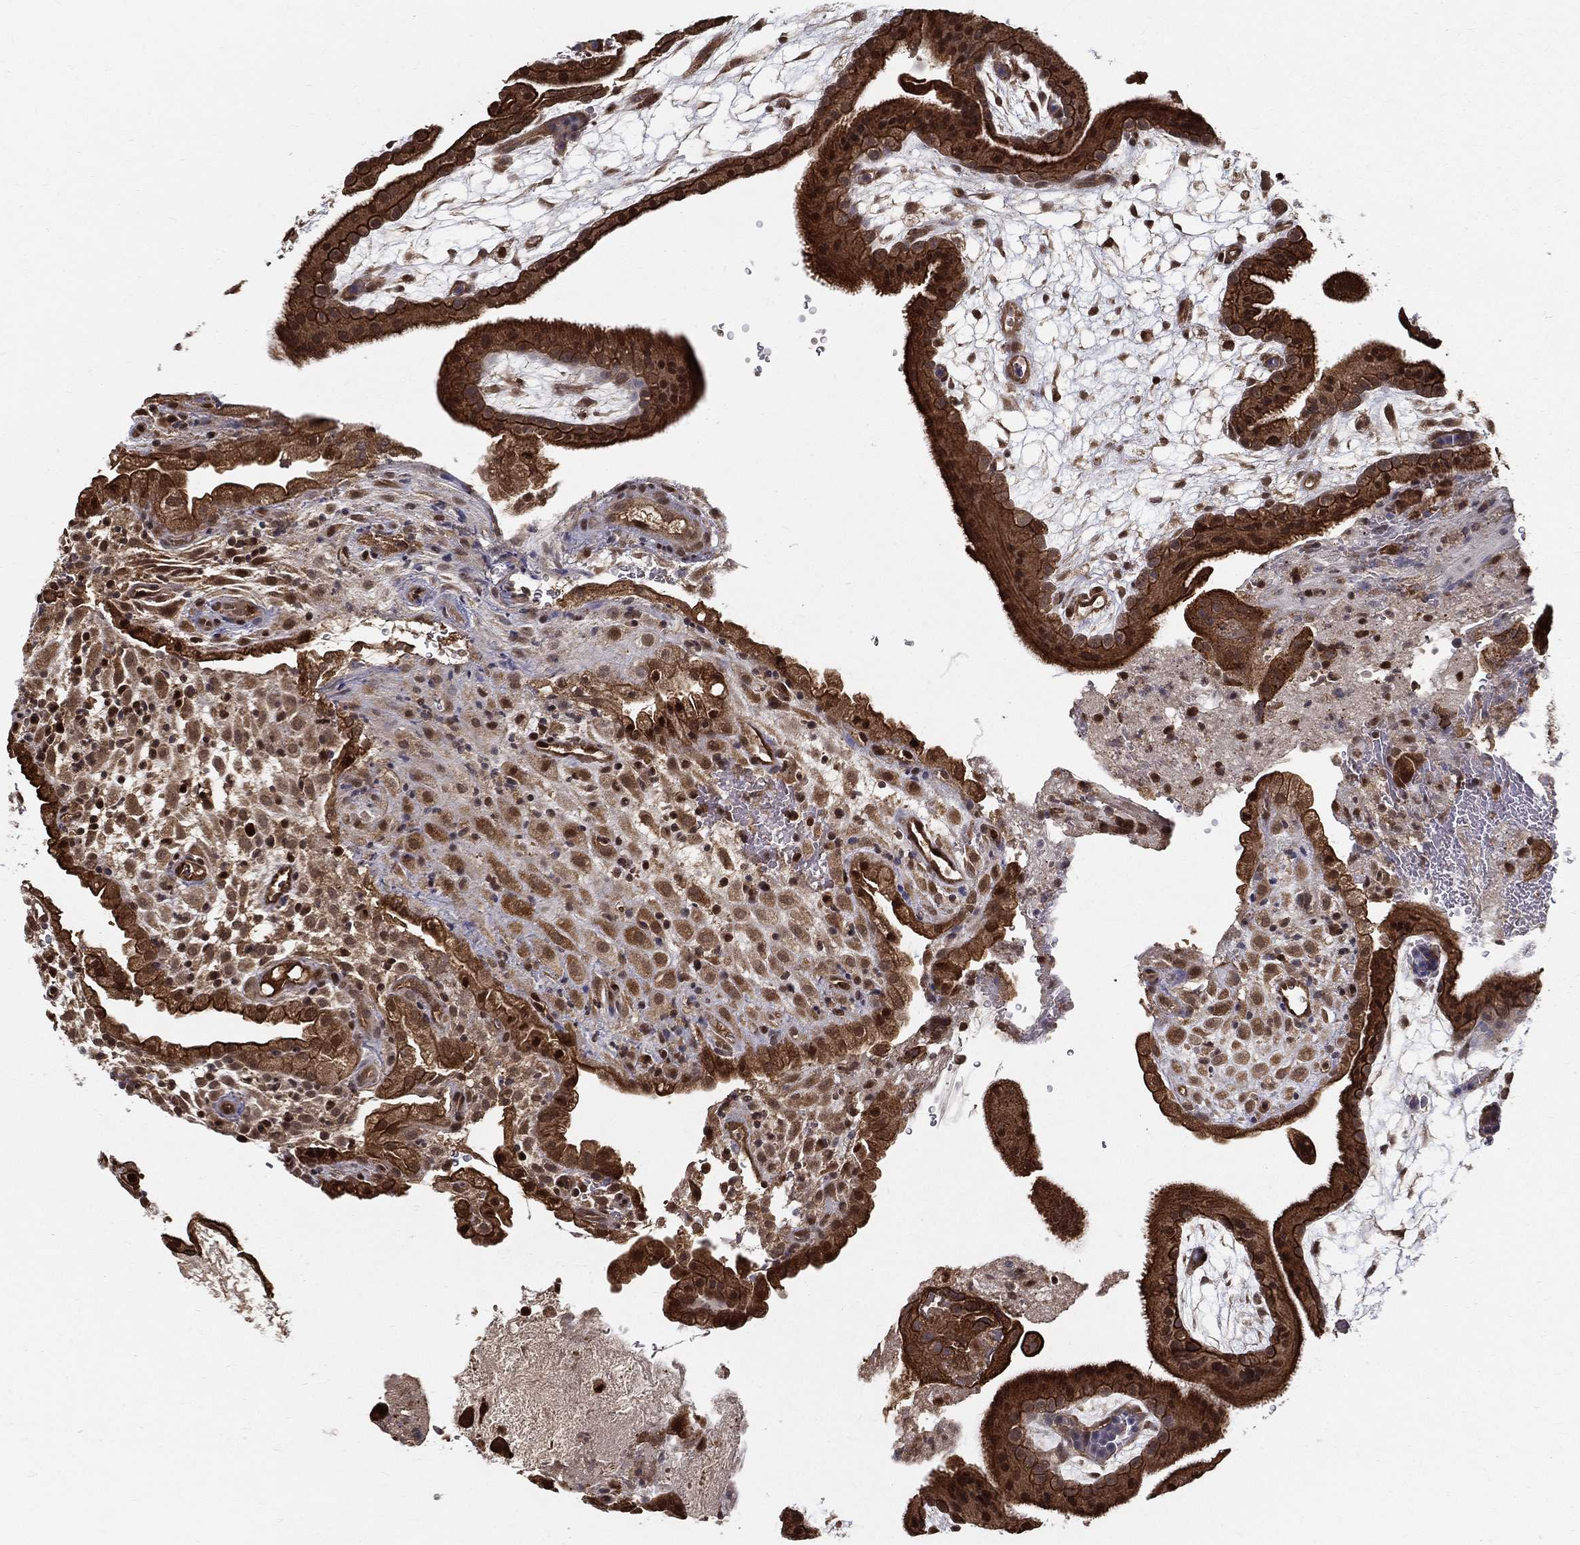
{"staining": {"intensity": "moderate", "quantity": "<25%", "location": "nuclear"}, "tissue": "placenta", "cell_type": "Decidual cells", "image_type": "normal", "snomed": [{"axis": "morphology", "description": "Normal tissue, NOS"}, {"axis": "topography", "description": "Placenta"}], "caption": "Immunohistochemistry (DAB) staining of normal human placenta displays moderate nuclear protein staining in about <25% of decidual cells.", "gene": "SLC6A6", "patient": {"sex": "female", "age": 19}}